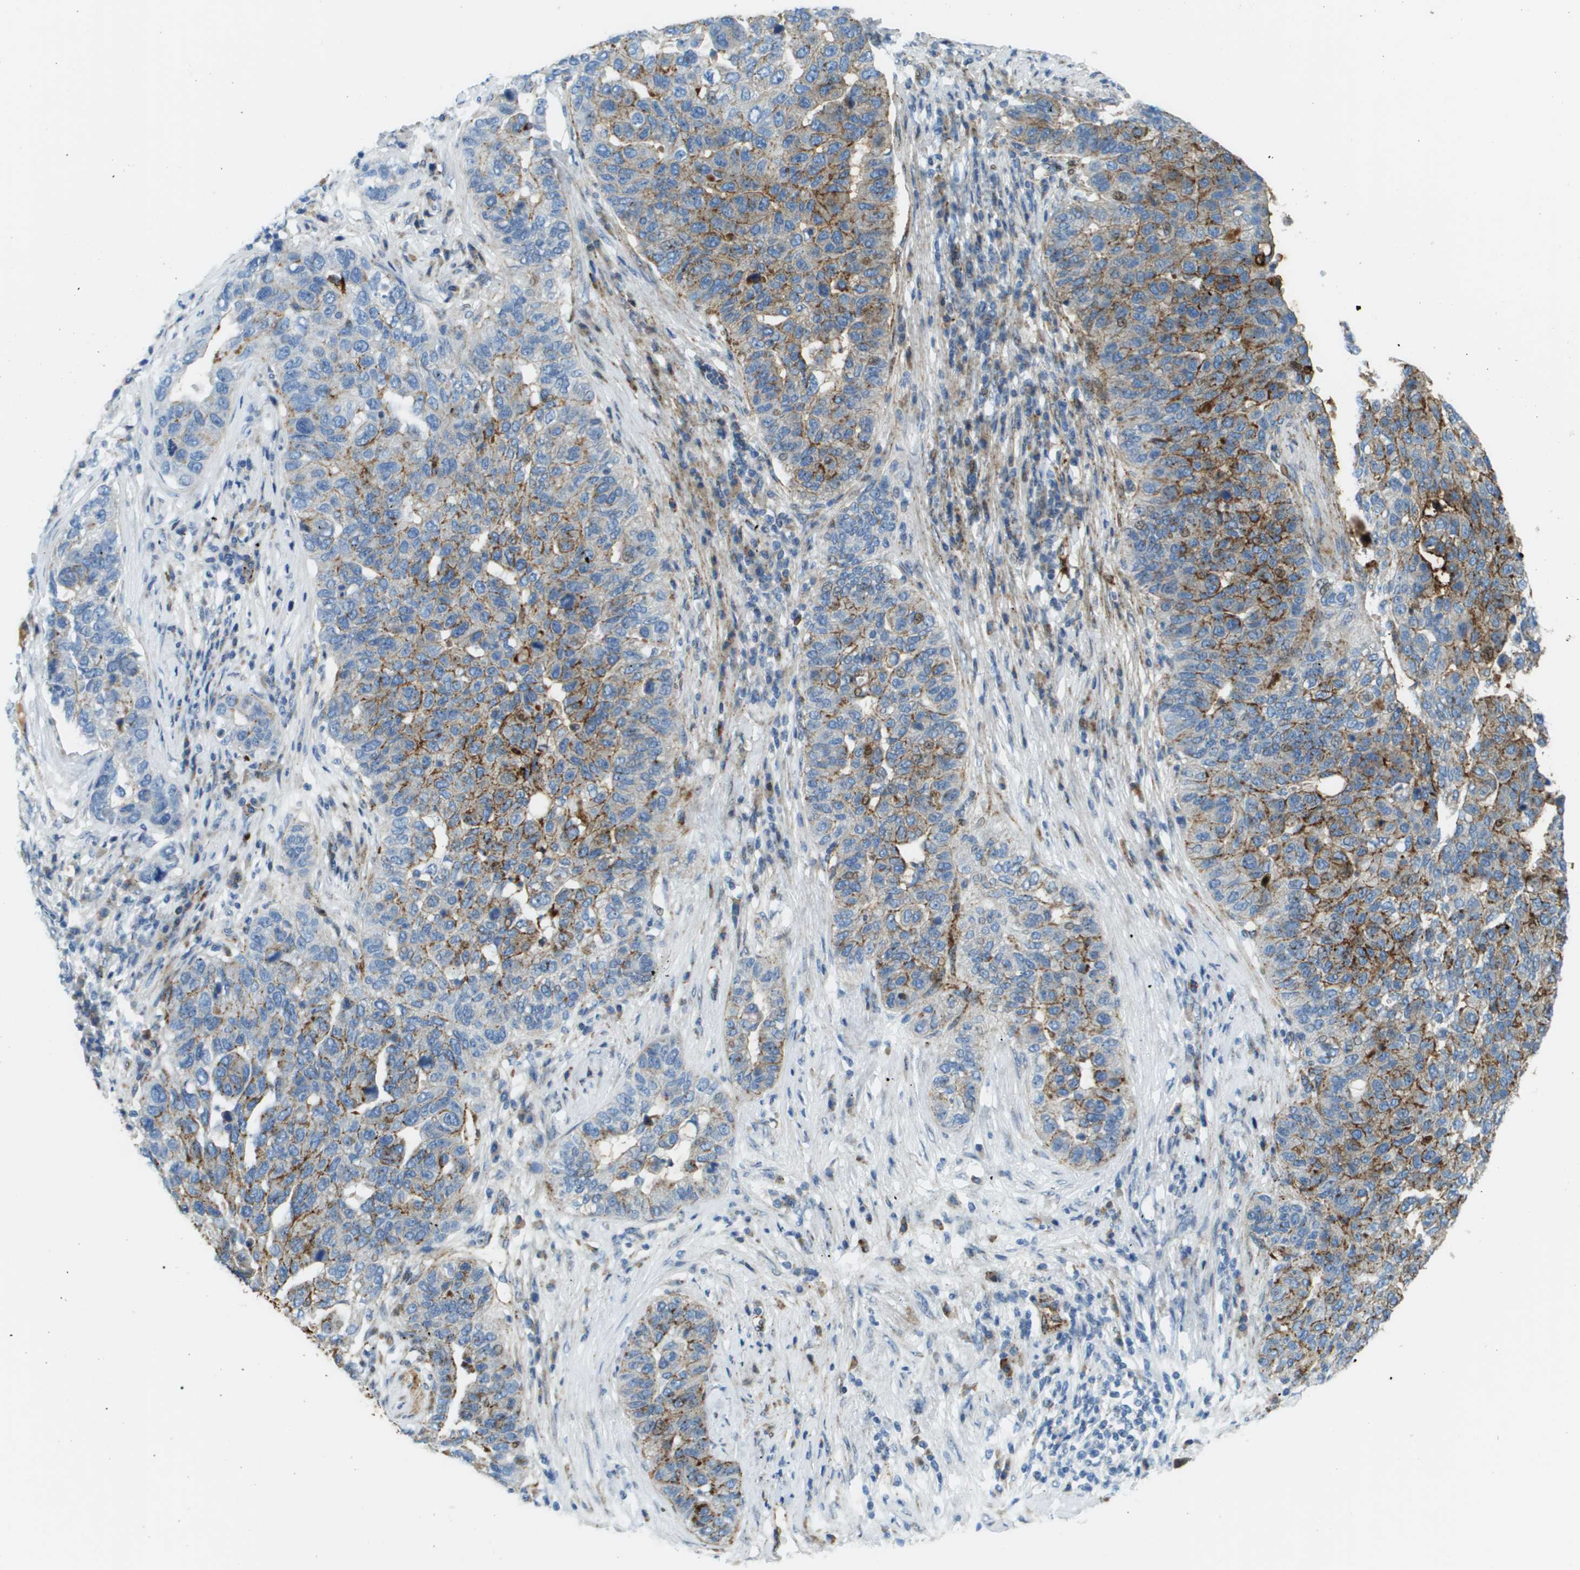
{"staining": {"intensity": "moderate", "quantity": "25%-75%", "location": "cytoplasmic/membranous"}, "tissue": "pancreatic cancer", "cell_type": "Tumor cells", "image_type": "cancer", "snomed": [{"axis": "morphology", "description": "Adenocarcinoma, NOS"}, {"axis": "topography", "description": "Pancreas"}], "caption": "A brown stain labels moderate cytoplasmic/membranous staining of a protein in human adenocarcinoma (pancreatic) tumor cells. (Brightfield microscopy of DAB IHC at high magnification).", "gene": "SDC1", "patient": {"sex": "female", "age": 61}}